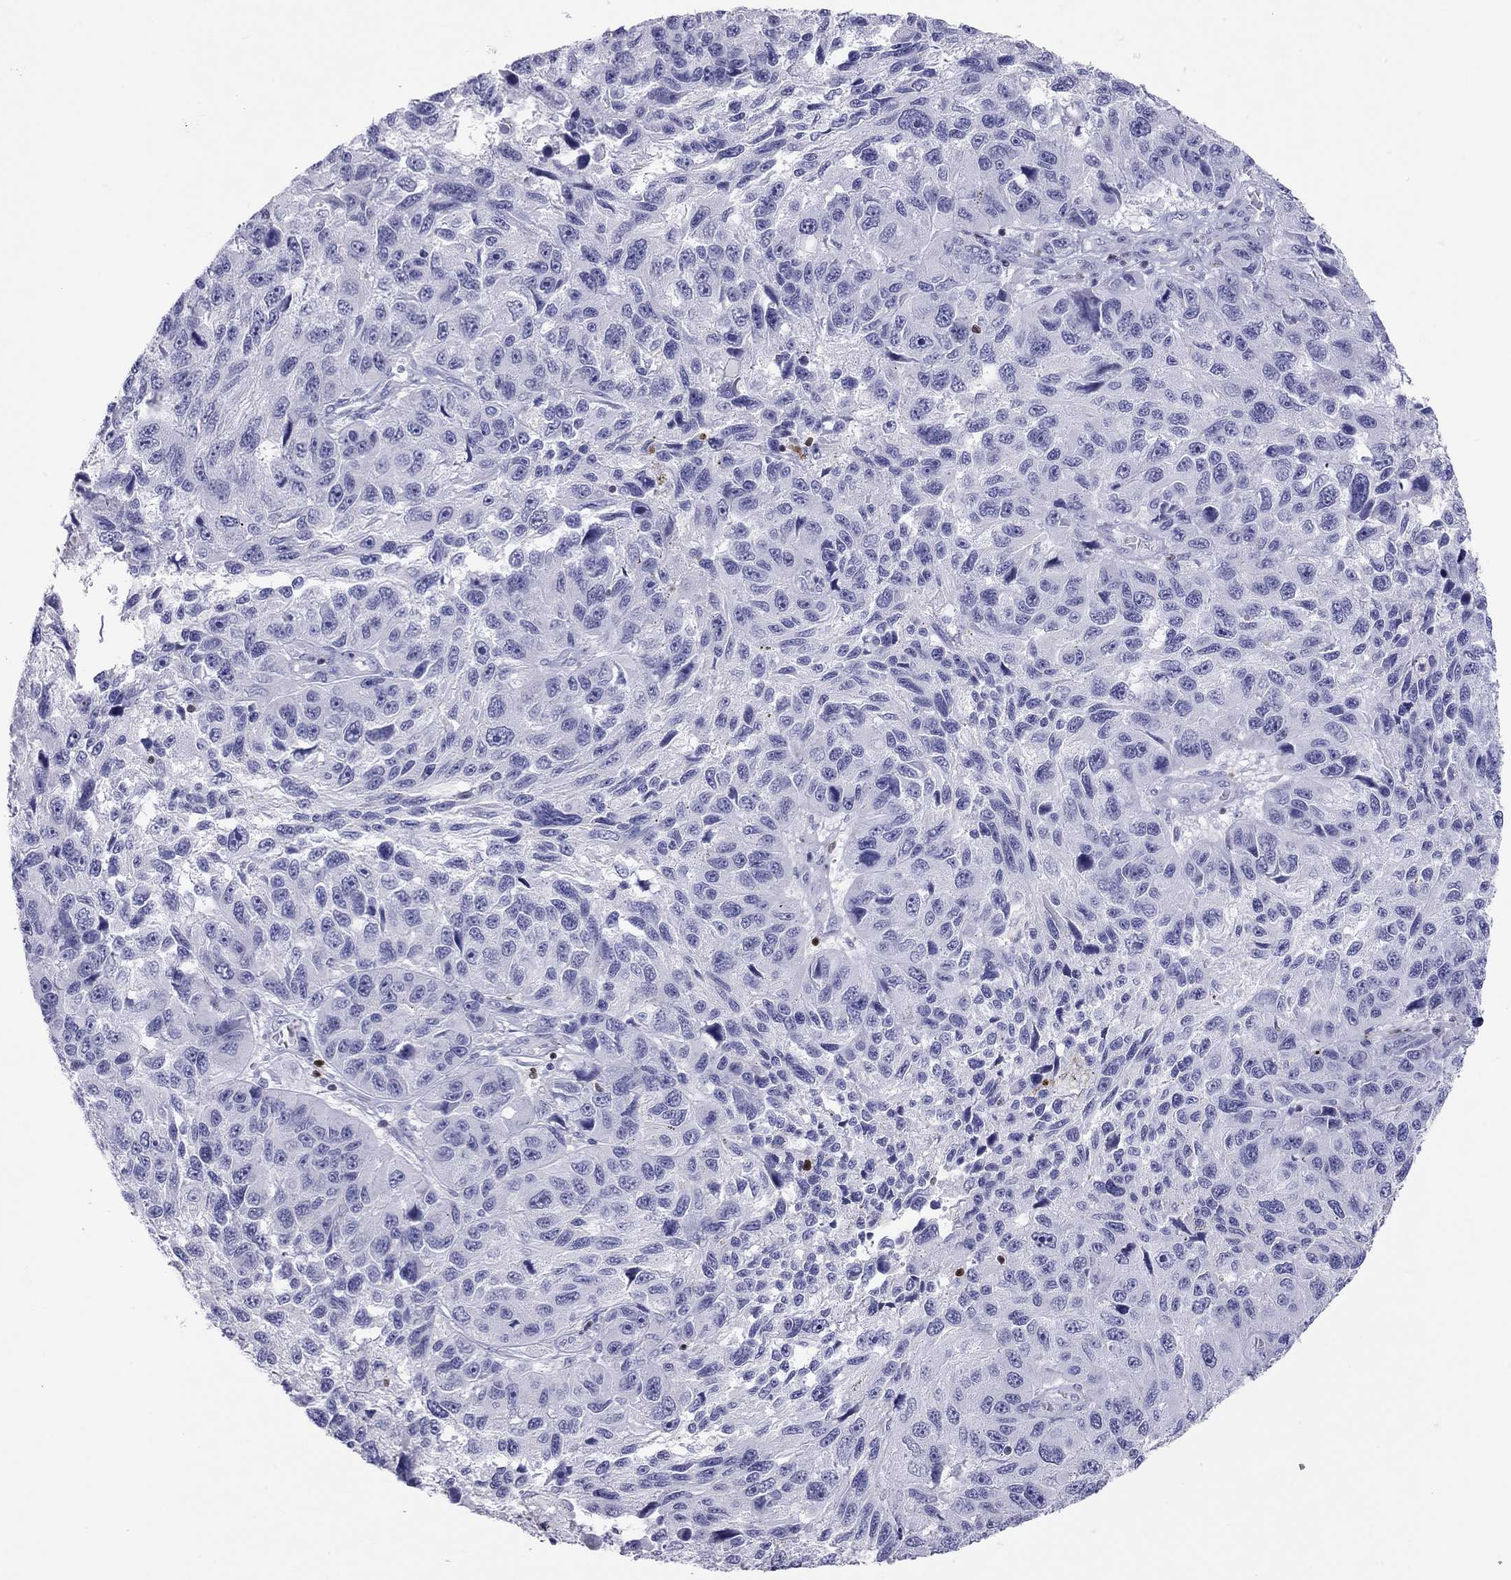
{"staining": {"intensity": "negative", "quantity": "none", "location": "none"}, "tissue": "melanoma", "cell_type": "Tumor cells", "image_type": "cancer", "snomed": [{"axis": "morphology", "description": "Malignant melanoma, NOS"}, {"axis": "topography", "description": "Skin"}], "caption": "DAB immunohistochemical staining of human melanoma displays no significant expression in tumor cells.", "gene": "SH2D2A", "patient": {"sex": "male", "age": 53}}